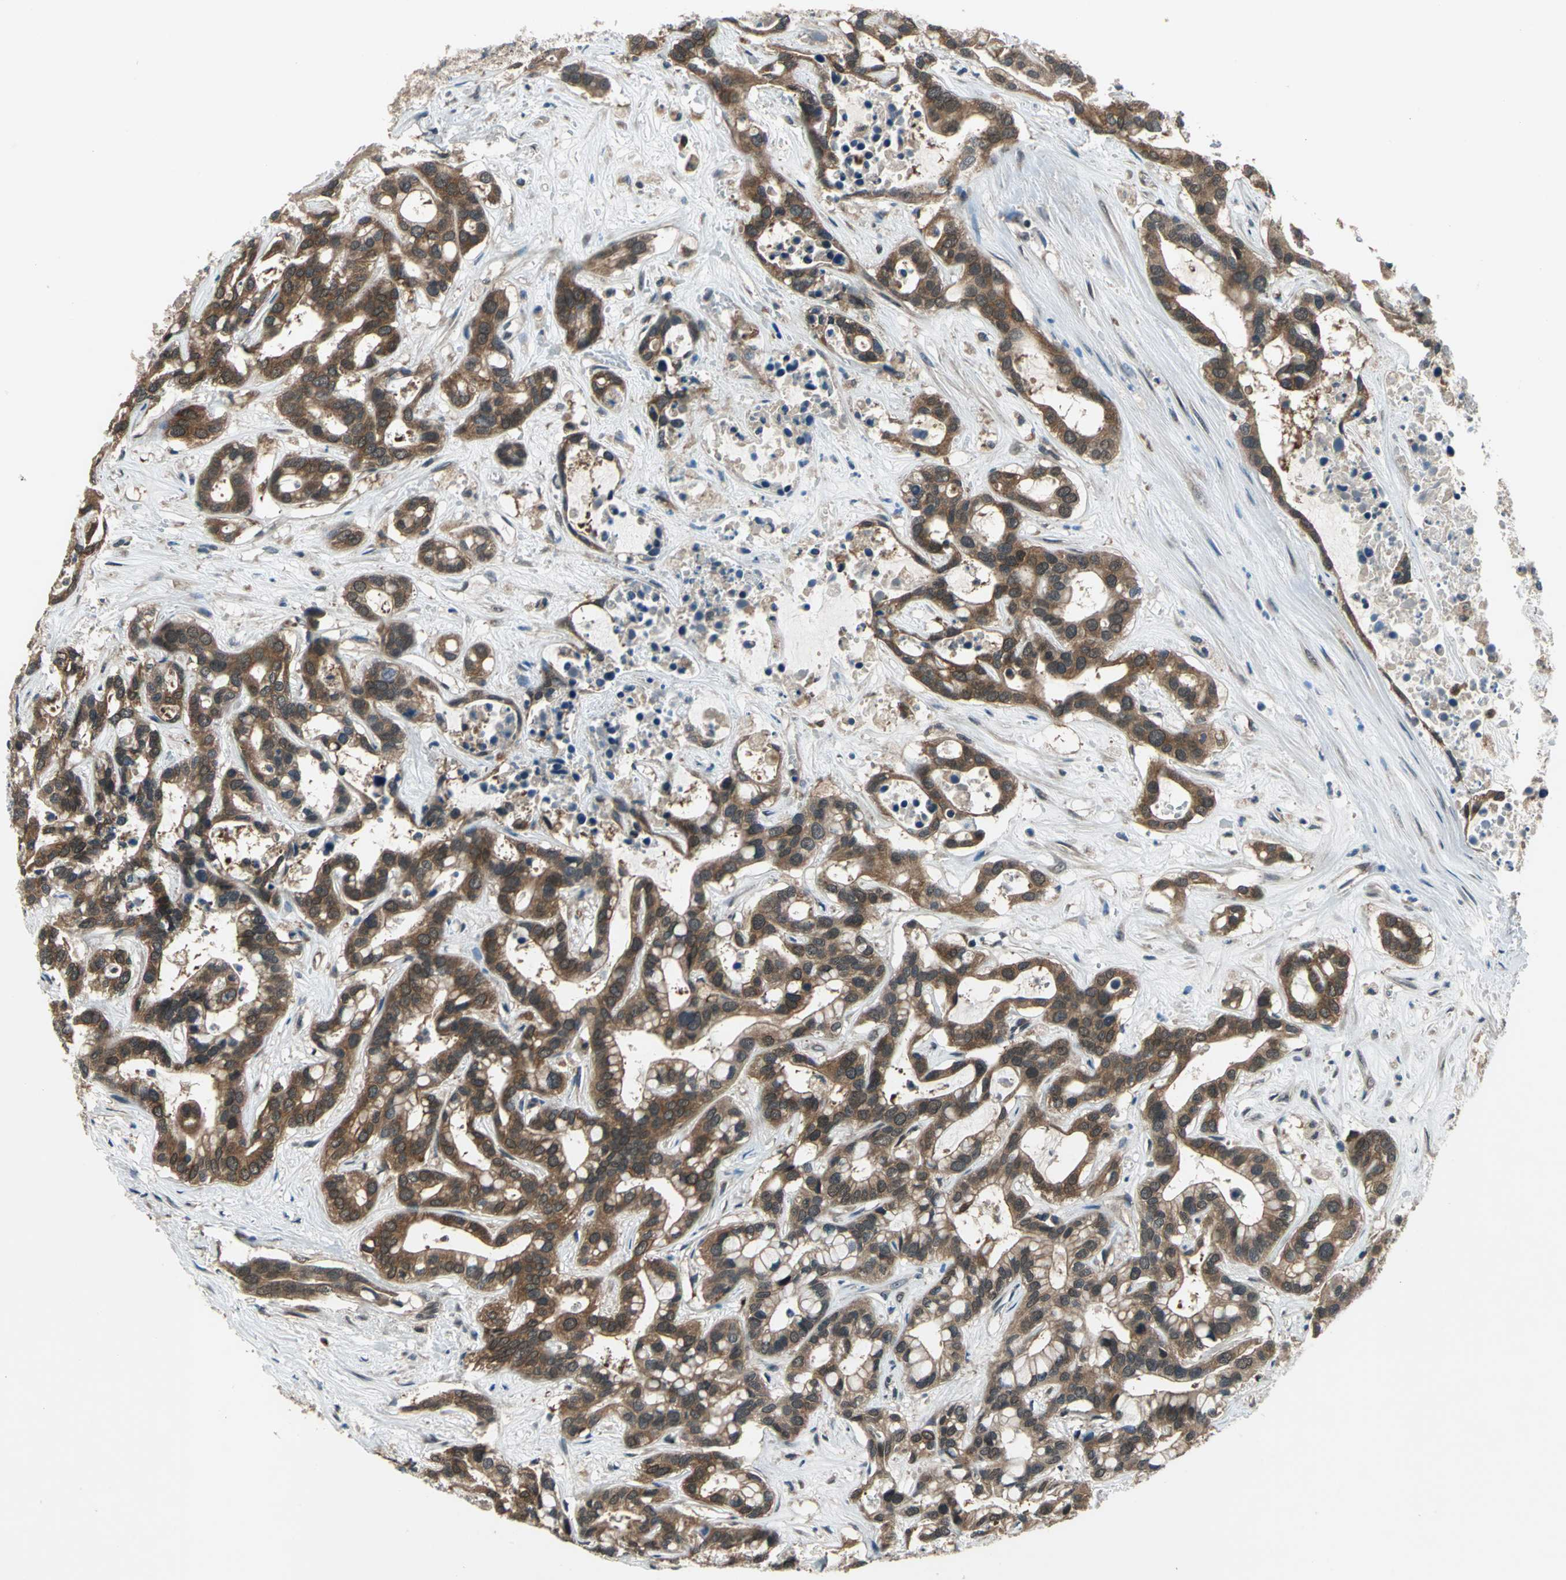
{"staining": {"intensity": "strong", "quantity": ">75%", "location": "cytoplasmic/membranous"}, "tissue": "liver cancer", "cell_type": "Tumor cells", "image_type": "cancer", "snomed": [{"axis": "morphology", "description": "Cholangiocarcinoma"}, {"axis": "topography", "description": "Liver"}], "caption": "Immunohistochemistry staining of liver cancer (cholangiocarcinoma), which reveals high levels of strong cytoplasmic/membranous expression in approximately >75% of tumor cells indicating strong cytoplasmic/membranous protein staining. The staining was performed using DAB (3,3'-diaminobenzidine) (brown) for protein detection and nuclei were counterstained in hematoxylin (blue).", "gene": "NFKBIE", "patient": {"sex": "female", "age": 65}}